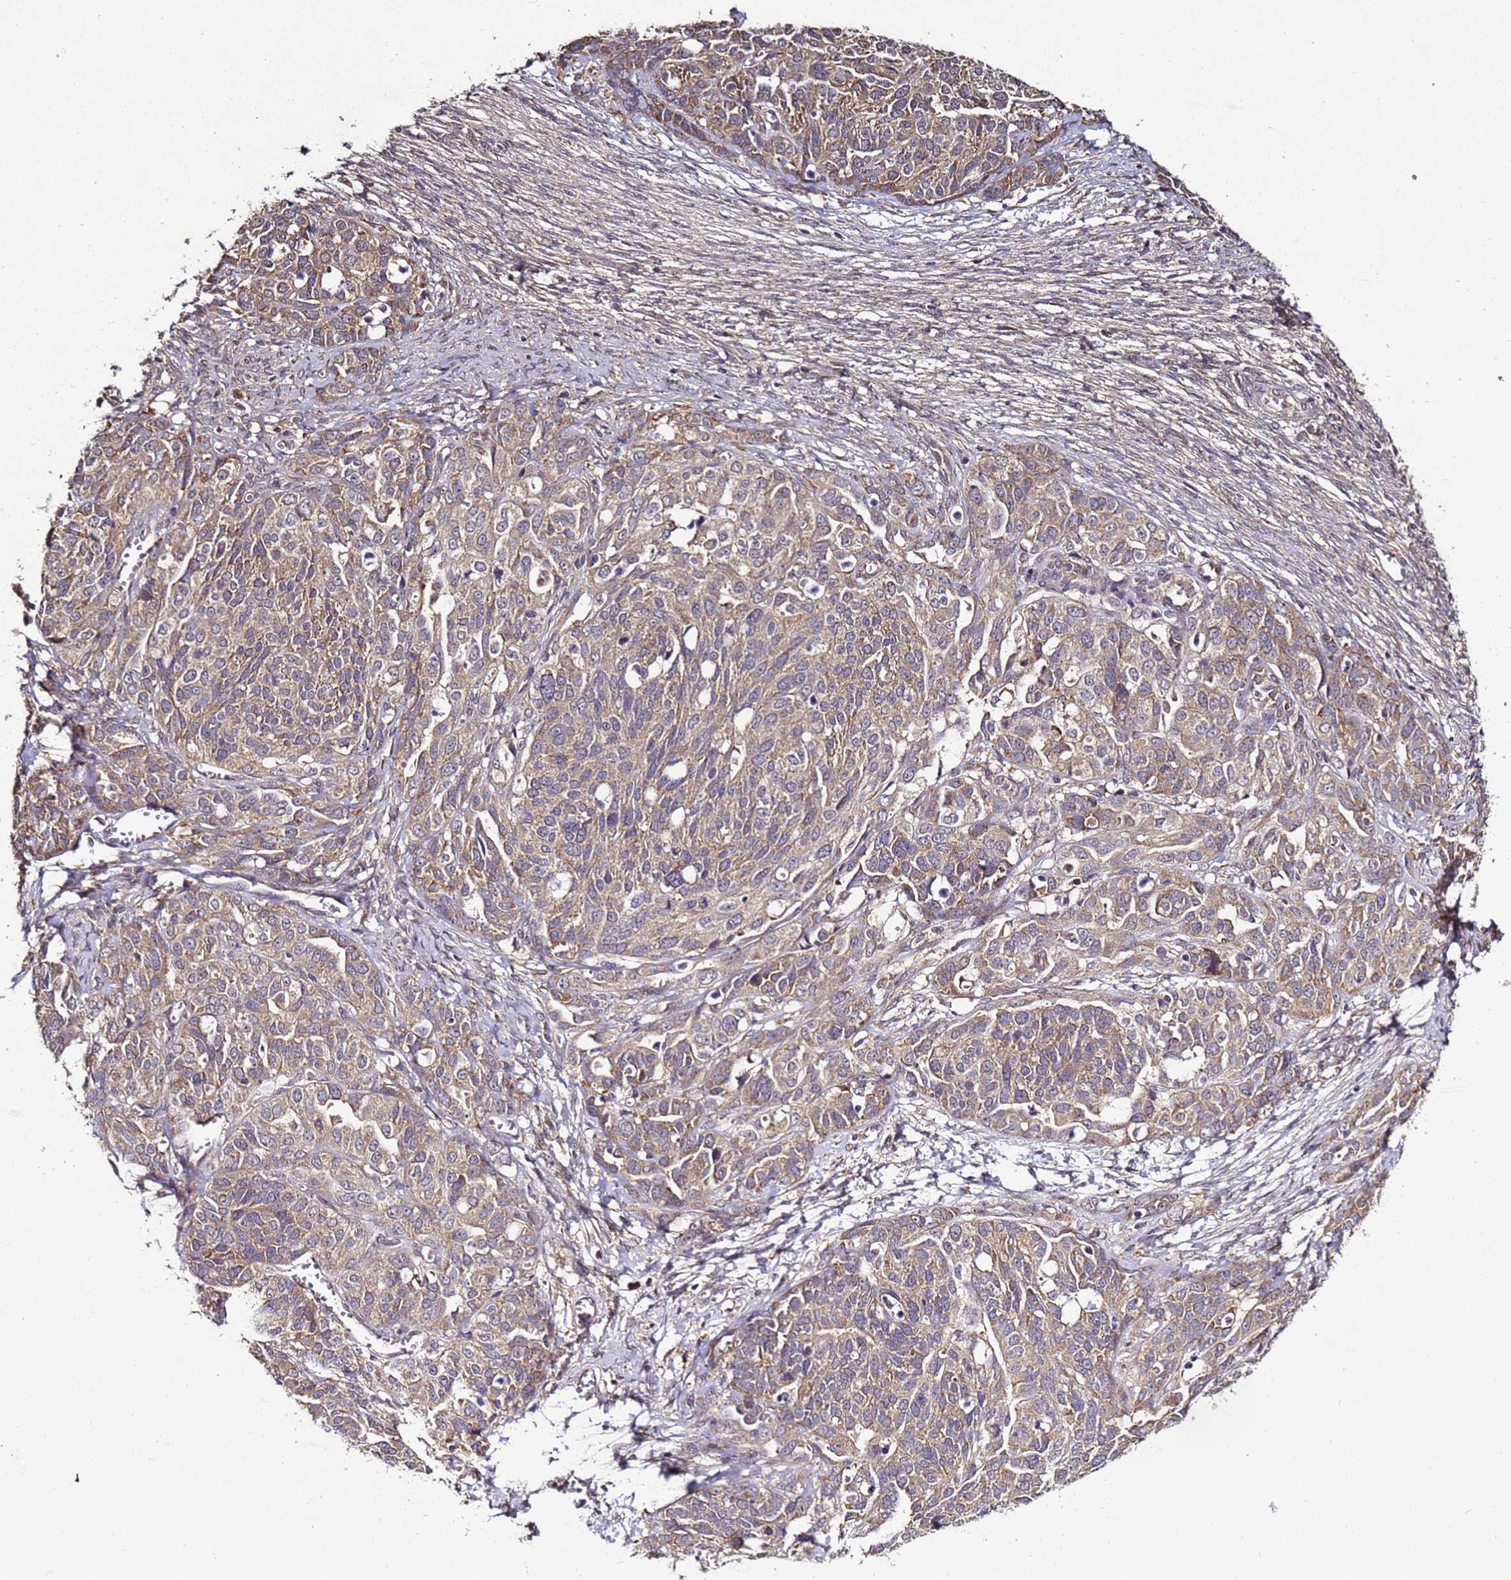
{"staining": {"intensity": "moderate", "quantity": ">75%", "location": "cytoplasmic/membranous"}, "tissue": "ovarian cancer", "cell_type": "Tumor cells", "image_type": "cancer", "snomed": [{"axis": "morphology", "description": "Cystadenocarcinoma, serous, NOS"}, {"axis": "topography", "description": "Ovary"}], "caption": "This micrograph shows immunohistochemistry staining of human ovarian serous cystadenocarcinoma, with medium moderate cytoplasmic/membranous expression in about >75% of tumor cells.", "gene": "ANKRD17", "patient": {"sex": "female", "age": 44}}